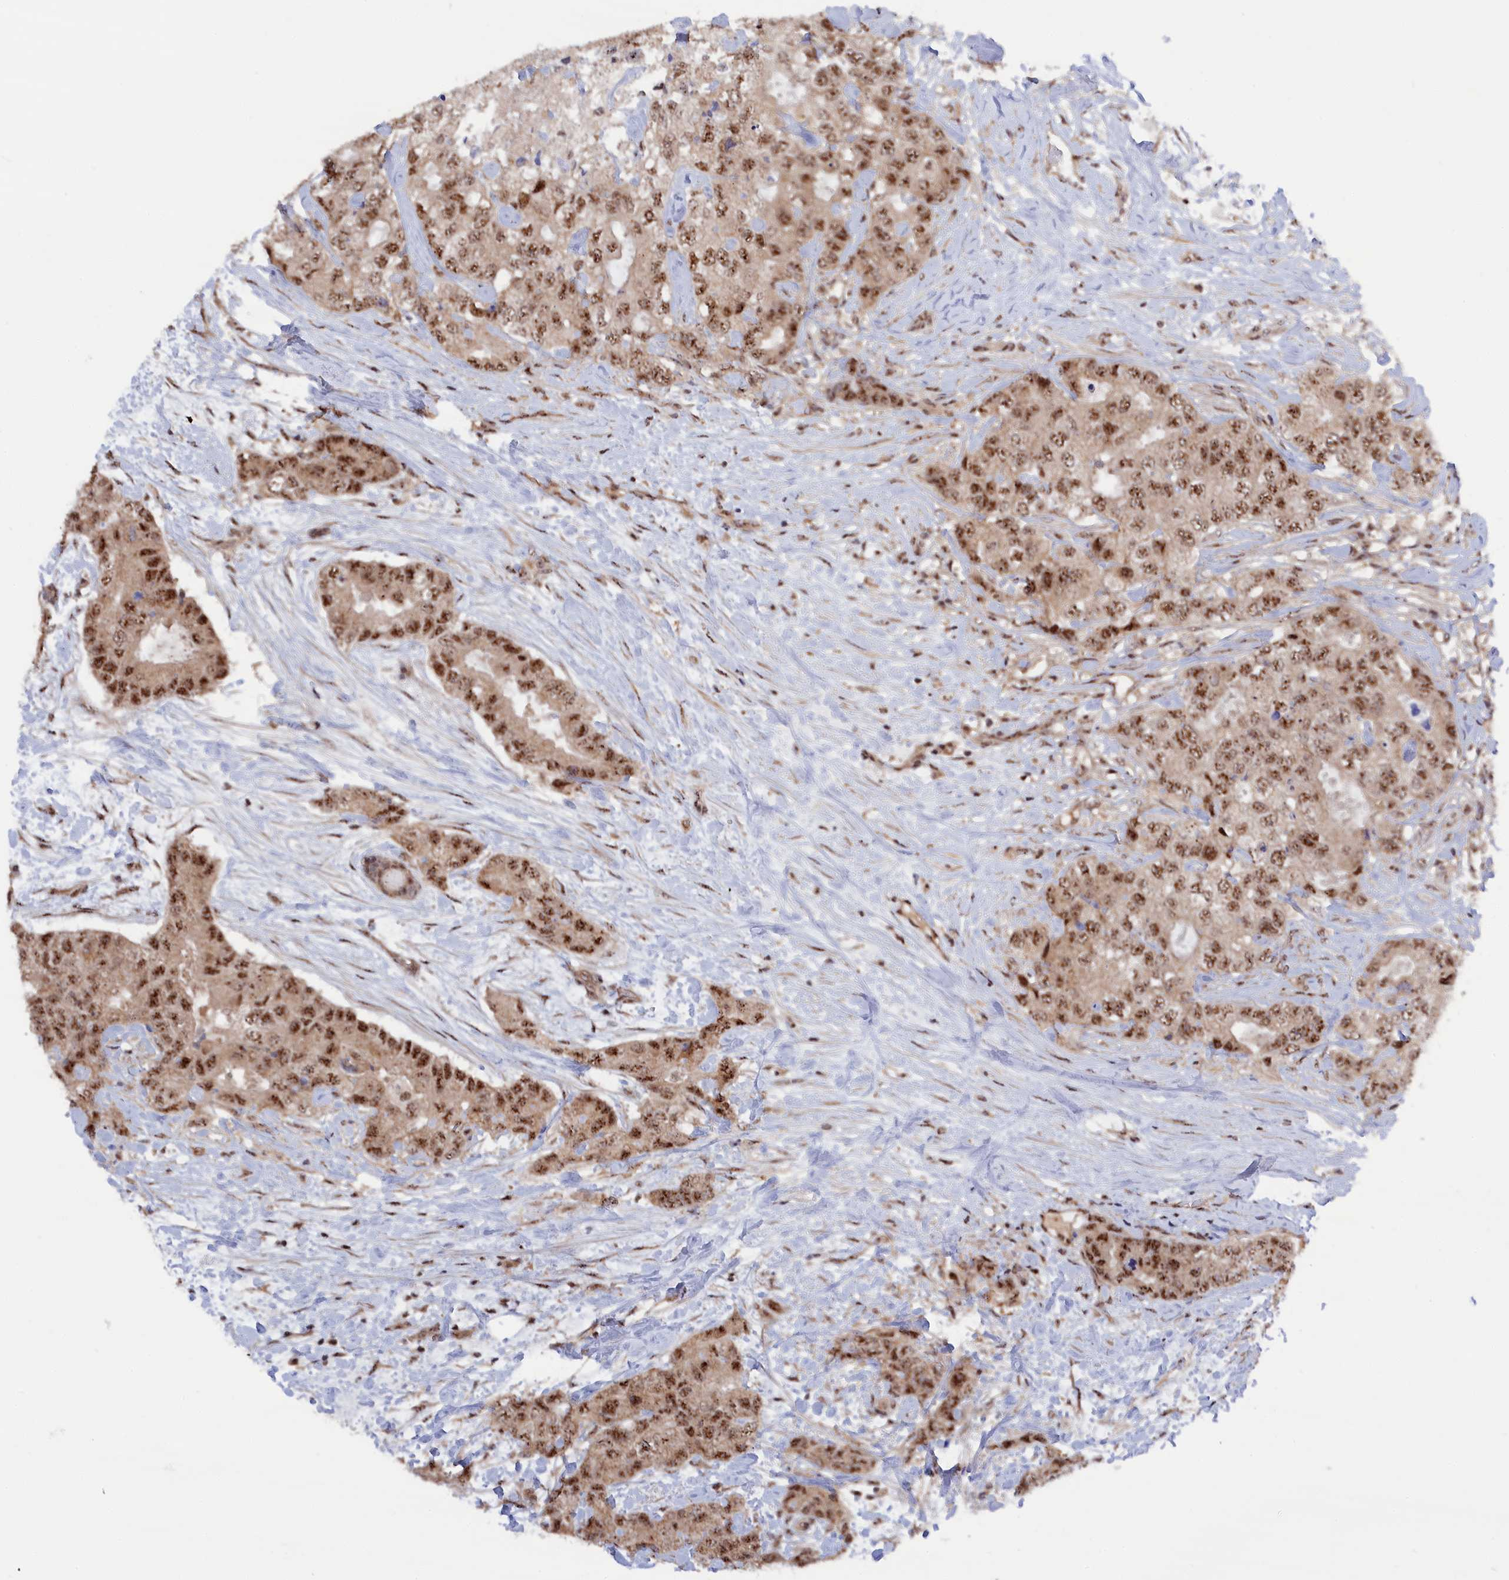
{"staining": {"intensity": "moderate", "quantity": ">75%", "location": "nuclear"}, "tissue": "breast cancer", "cell_type": "Tumor cells", "image_type": "cancer", "snomed": [{"axis": "morphology", "description": "Duct carcinoma"}, {"axis": "topography", "description": "Breast"}], "caption": "There is medium levels of moderate nuclear staining in tumor cells of breast cancer, as demonstrated by immunohistochemical staining (brown color).", "gene": "TAB1", "patient": {"sex": "female", "age": 62}}